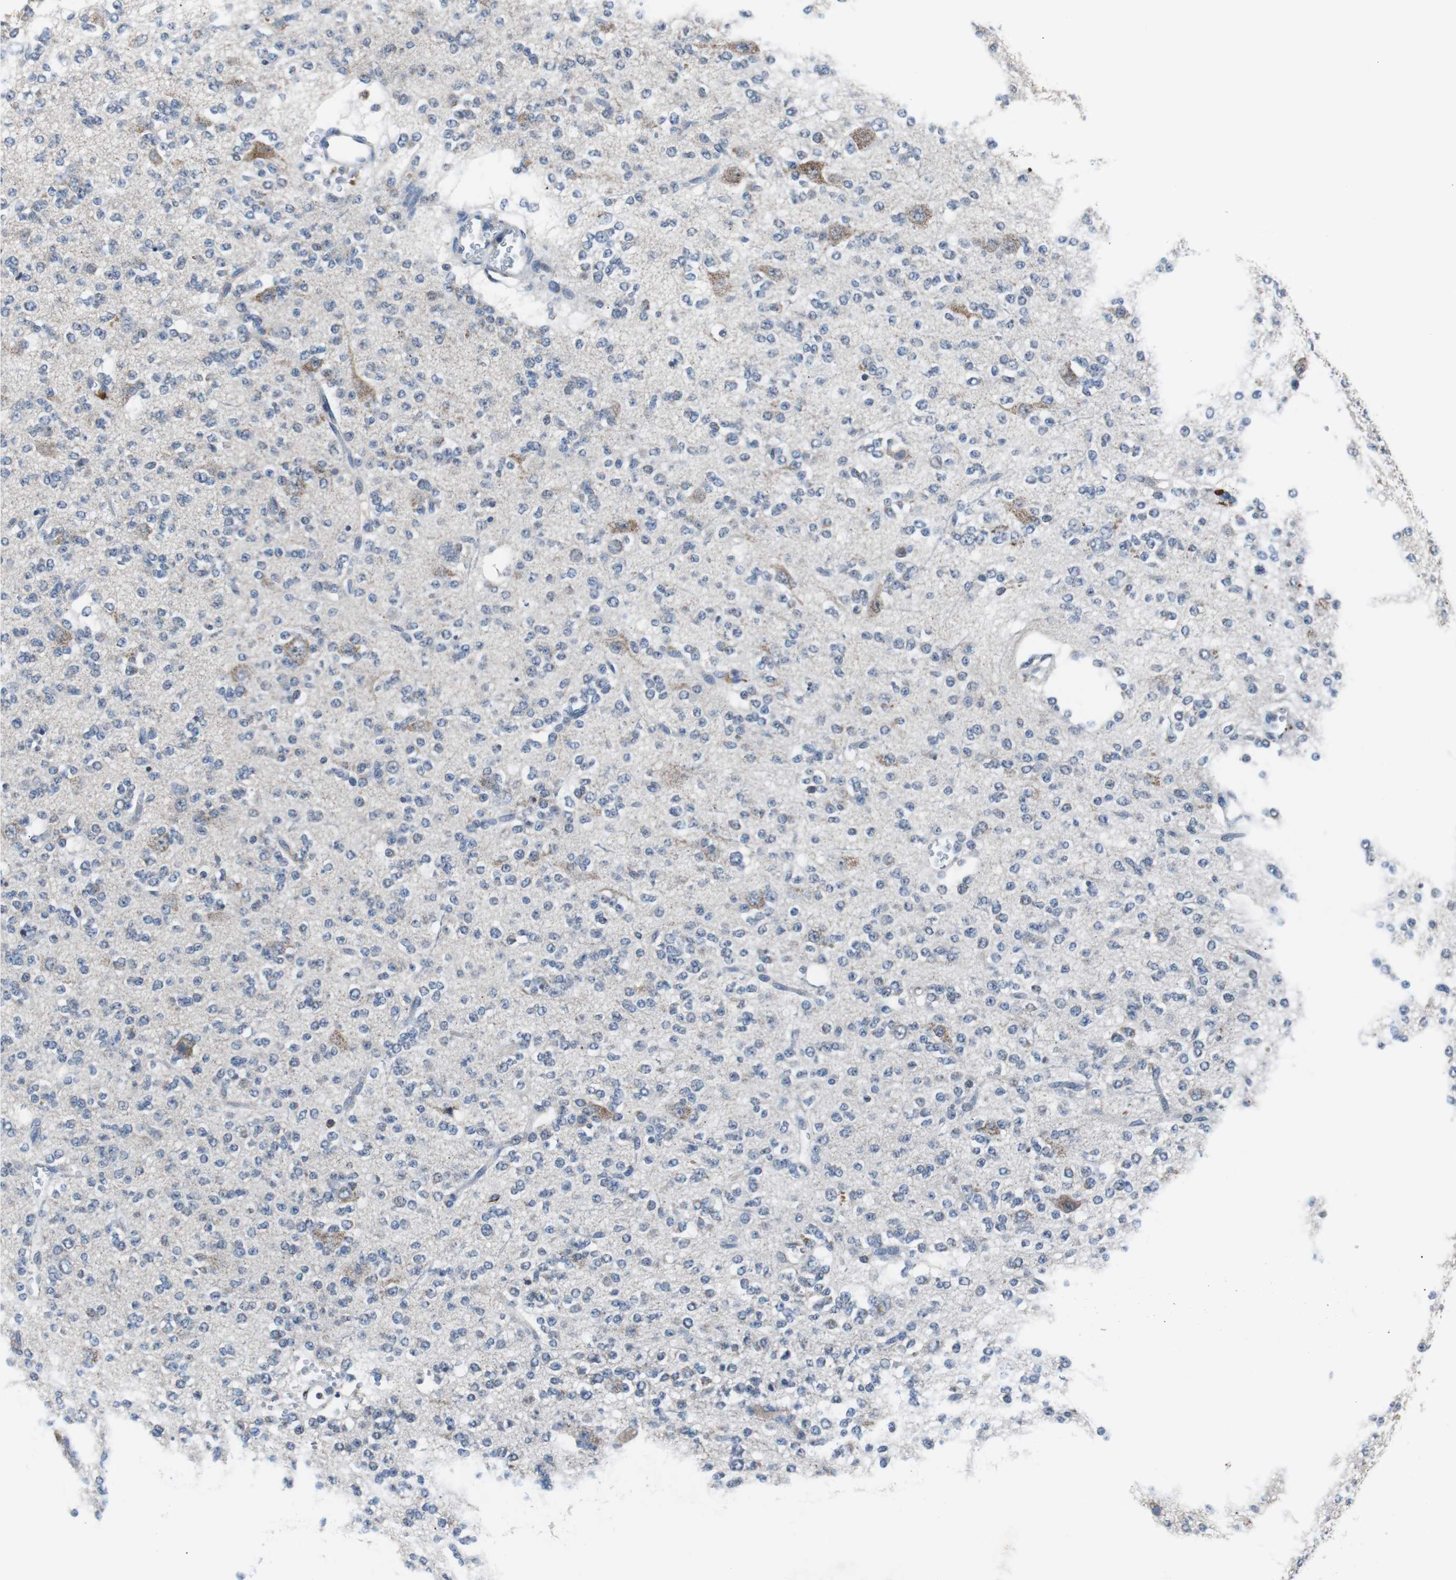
{"staining": {"intensity": "negative", "quantity": "none", "location": "none"}, "tissue": "glioma", "cell_type": "Tumor cells", "image_type": "cancer", "snomed": [{"axis": "morphology", "description": "Glioma, malignant, Low grade"}, {"axis": "topography", "description": "Brain"}], "caption": "IHC of human malignant low-grade glioma exhibits no staining in tumor cells. (Stains: DAB (3,3'-diaminobenzidine) IHC with hematoxylin counter stain, Microscopy: brightfield microscopy at high magnification).", "gene": "PITRM1", "patient": {"sex": "male", "age": 38}}